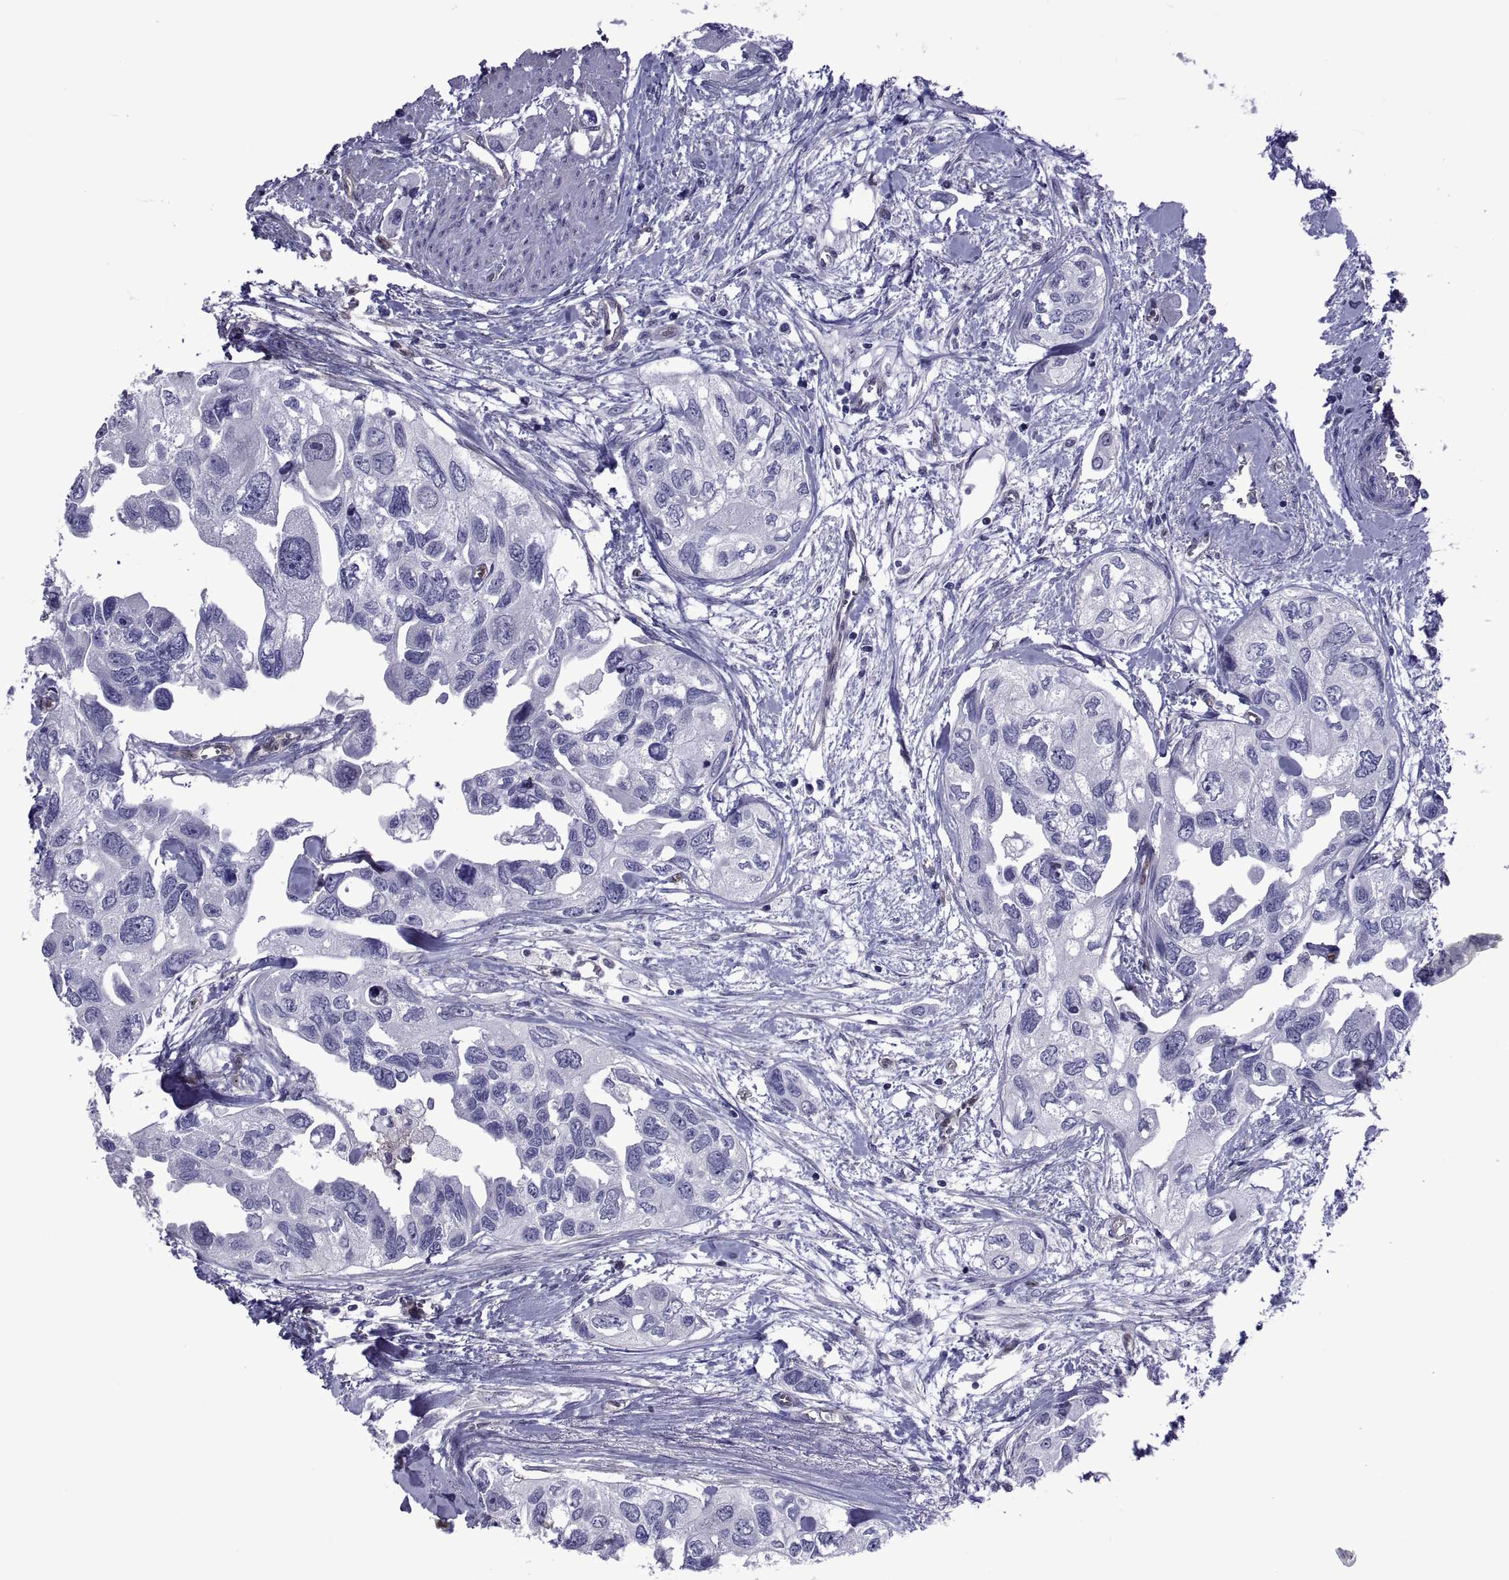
{"staining": {"intensity": "negative", "quantity": "none", "location": "none"}, "tissue": "urothelial cancer", "cell_type": "Tumor cells", "image_type": "cancer", "snomed": [{"axis": "morphology", "description": "Urothelial carcinoma, High grade"}, {"axis": "topography", "description": "Urinary bladder"}], "caption": "The image demonstrates no significant positivity in tumor cells of urothelial cancer.", "gene": "LCN9", "patient": {"sex": "male", "age": 59}}